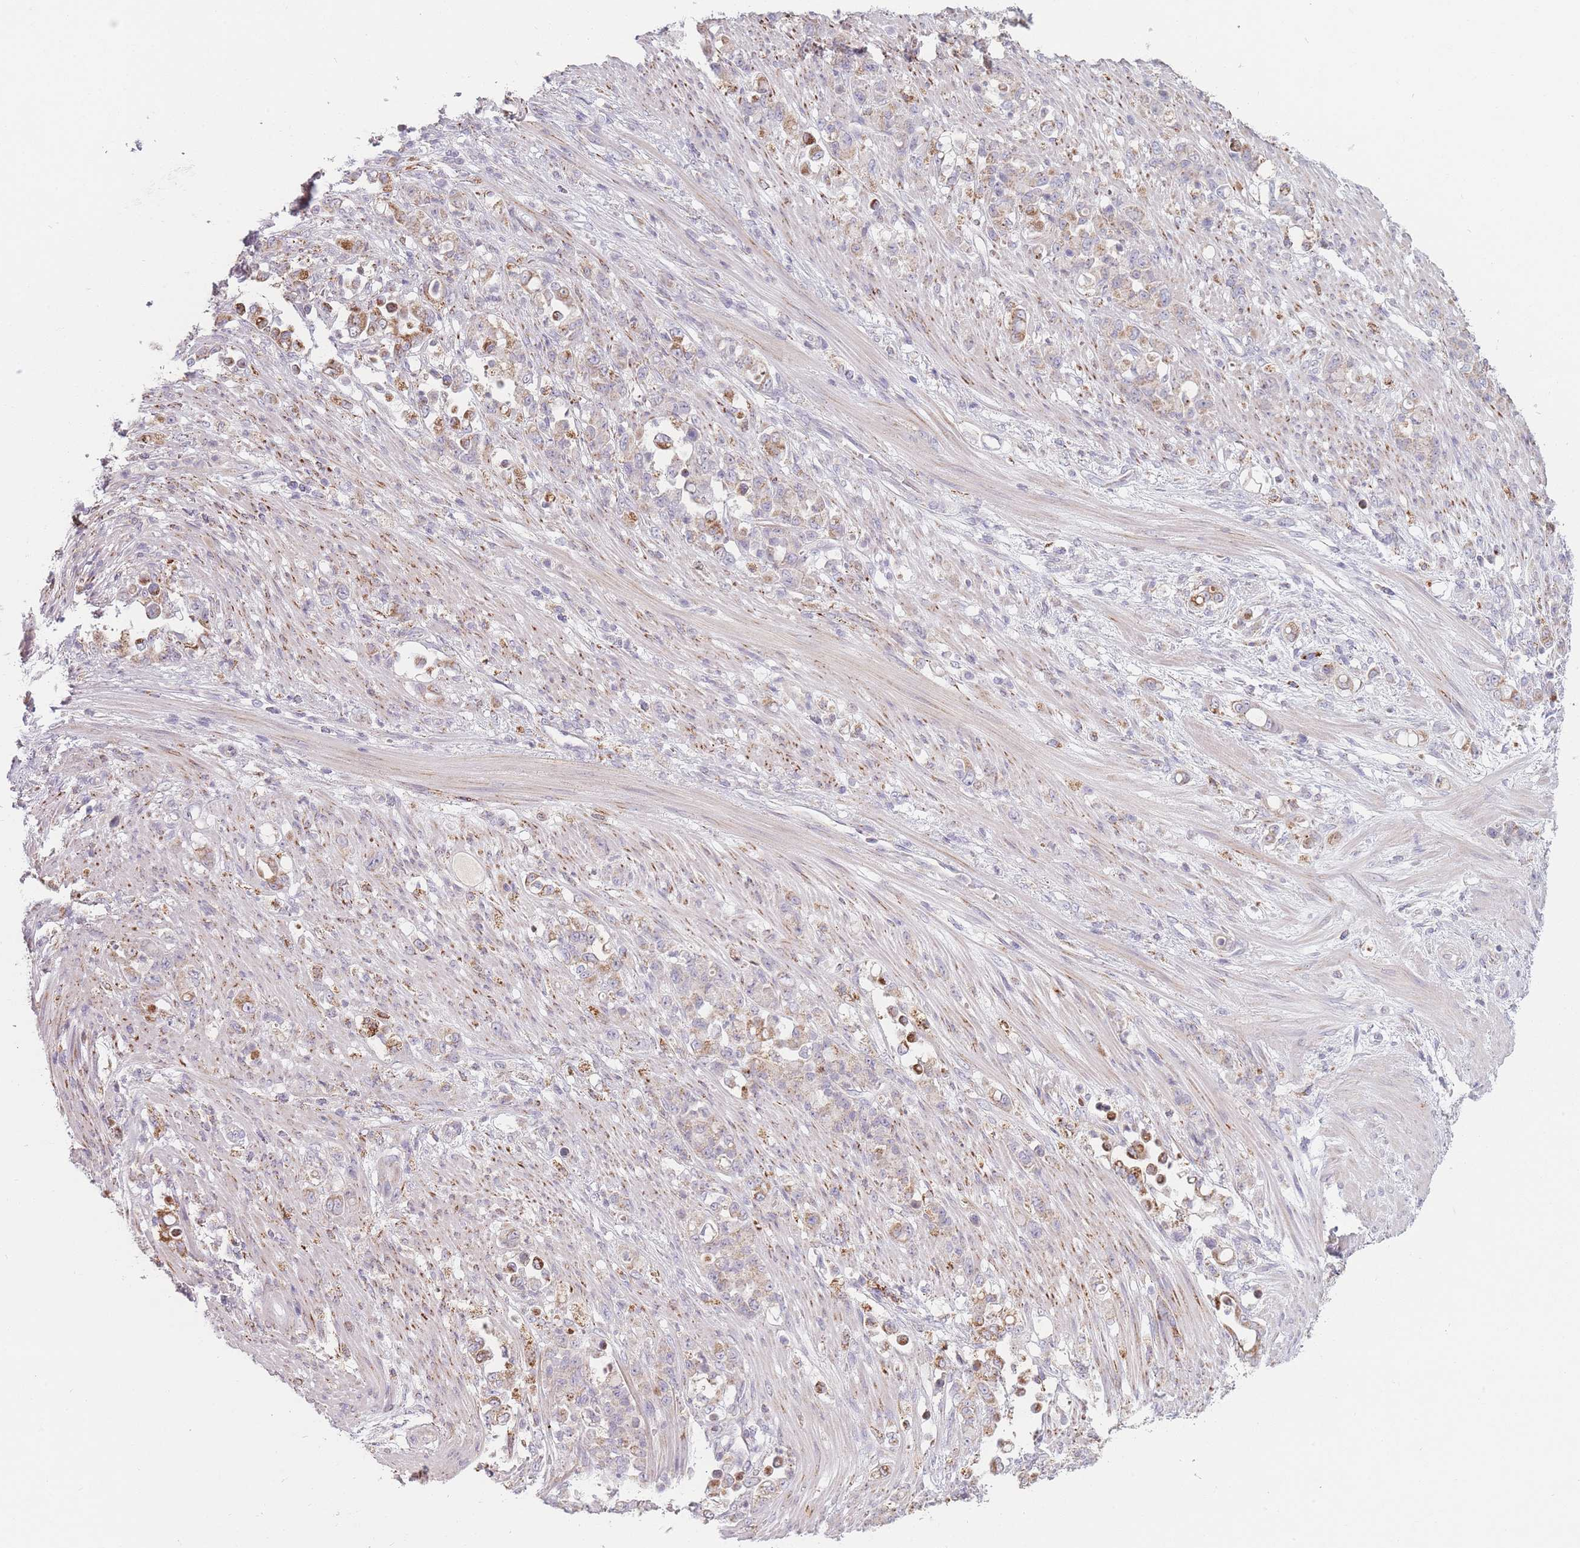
{"staining": {"intensity": "moderate", "quantity": "<25%", "location": "cytoplasmic/membranous"}, "tissue": "stomach cancer", "cell_type": "Tumor cells", "image_type": "cancer", "snomed": [{"axis": "morphology", "description": "Normal tissue, NOS"}, {"axis": "morphology", "description": "Adenocarcinoma, NOS"}, {"axis": "topography", "description": "Stomach"}], "caption": "Stomach cancer (adenocarcinoma) stained for a protein shows moderate cytoplasmic/membranous positivity in tumor cells.", "gene": "PEX11B", "patient": {"sex": "female", "age": 79}}